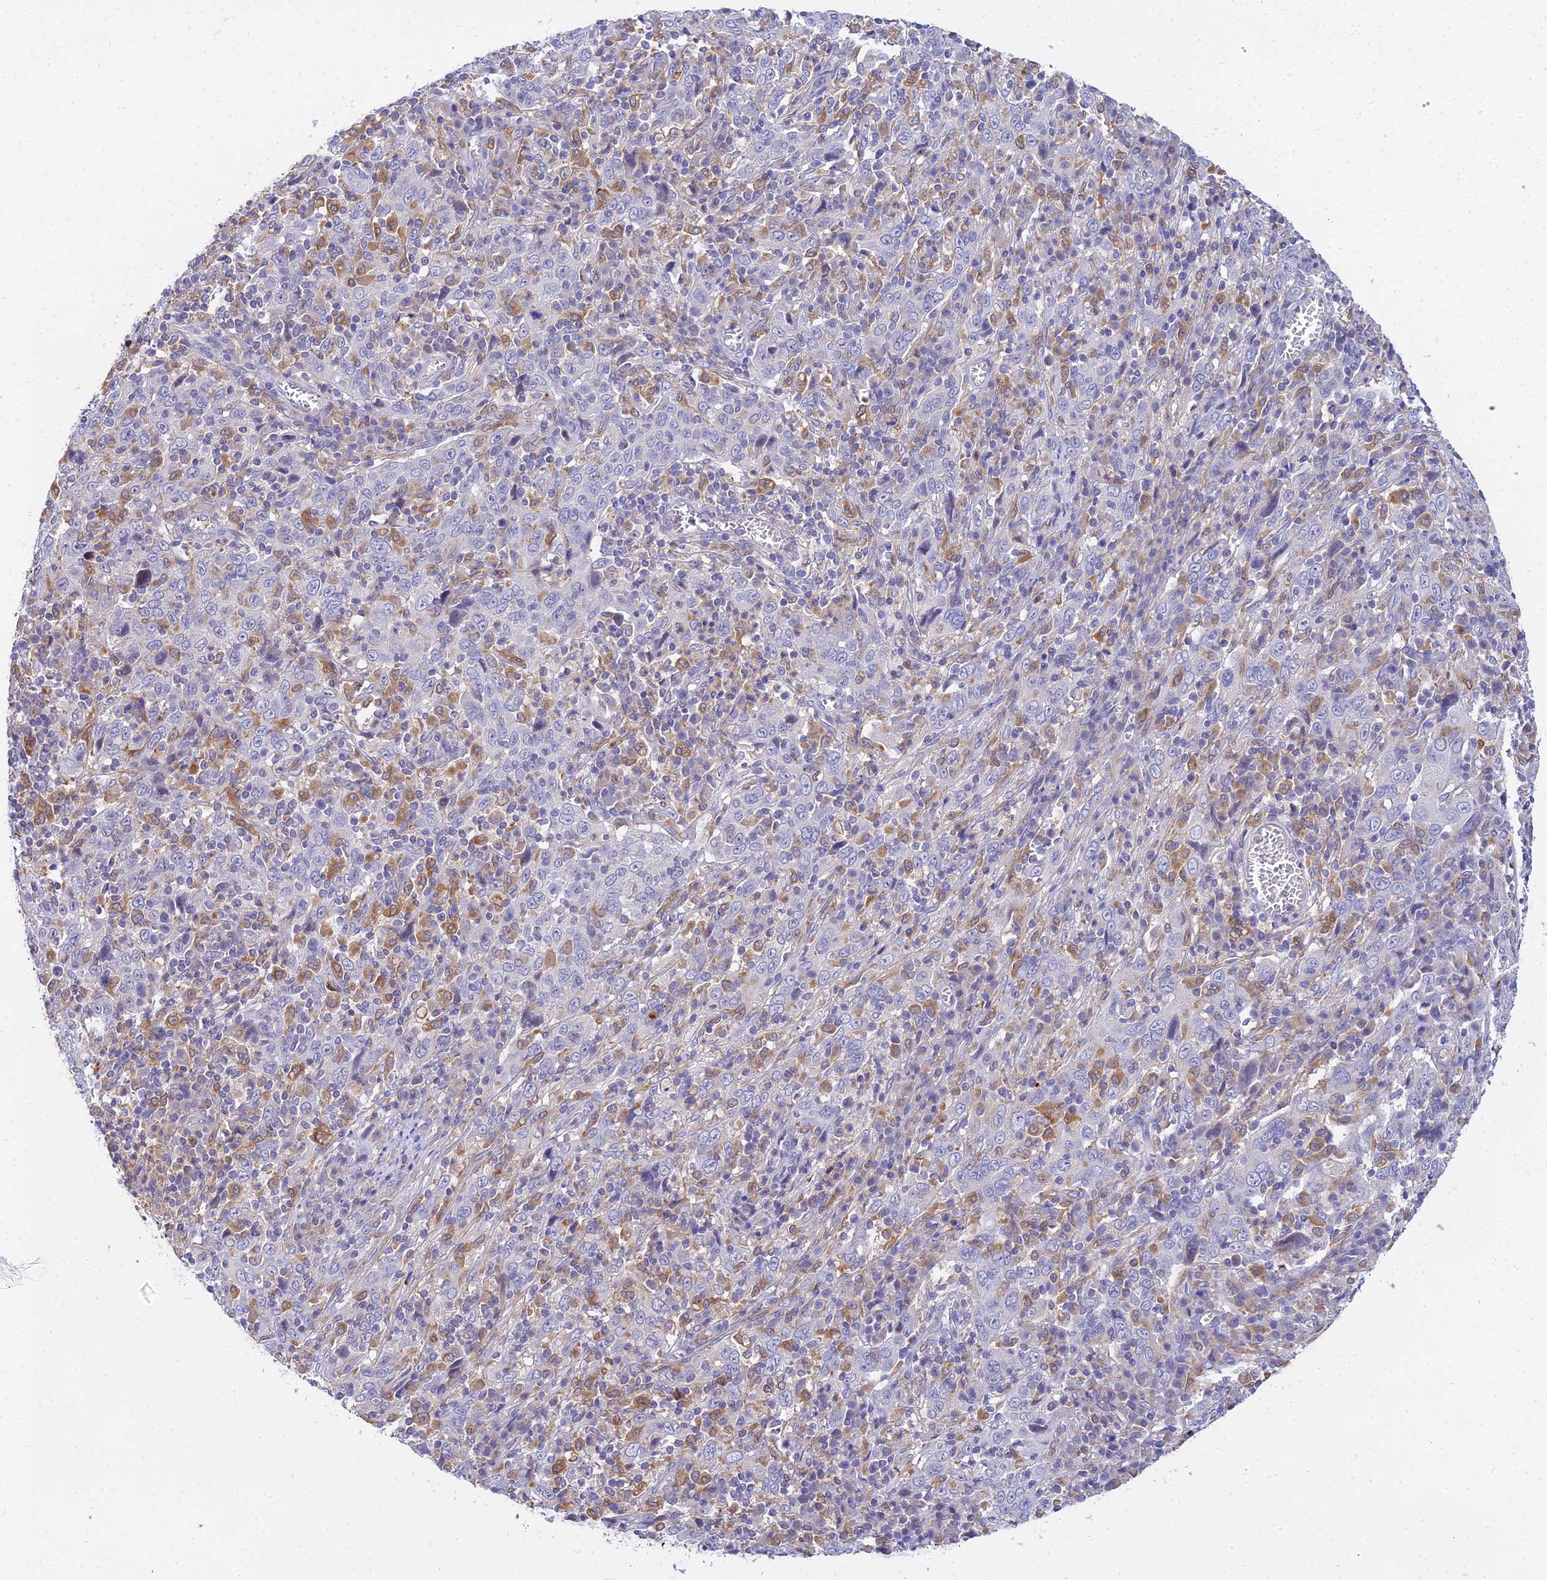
{"staining": {"intensity": "negative", "quantity": "none", "location": "none"}, "tissue": "cervical cancer", "cell_type": "Tumor cells", "image_type": "cancer", "snomed": [{"axis": "morphology", "description": "Squamous cell carcinoma, NOS"}, {"axis": "topography", "description": "Cervix"}], "caption": "This image is of cervical cancer stained with IHC to label a protein in brown with the nuclei are counter-stained blue. There is no expression in tumor cells. (Immunohistochemistry, brightfield microscopy, high magnification).", "gene": "ARL8B", "patient": {"sex": "female", "age": 46}}